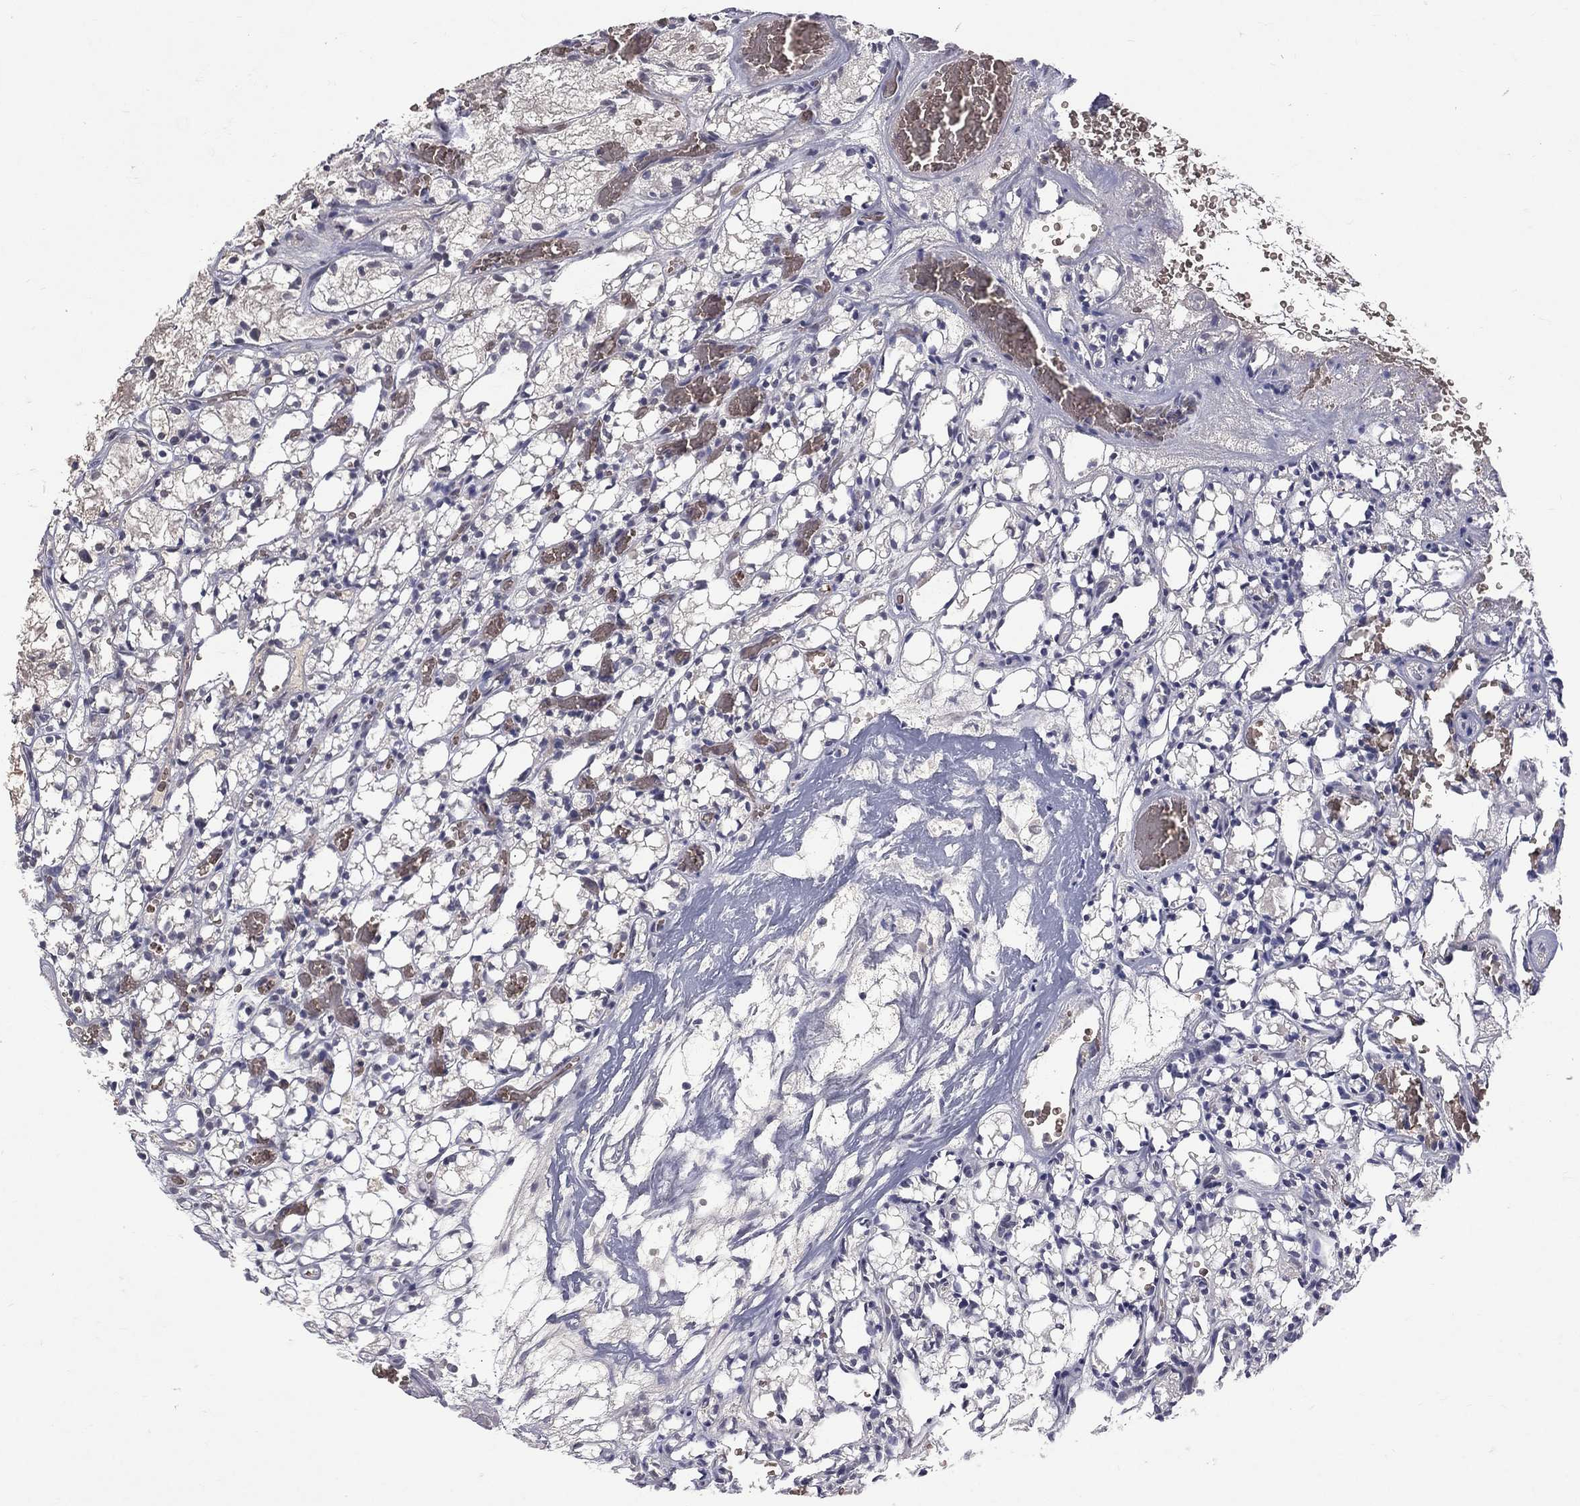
{"staining": {"intensity": "negative", "quantity": "none", "location": "none"}, "tissue": "renal cancer", "cell_type": "Tumor cells", "image_type": "cancer", "snomed": [{"axis": "morphology", "description": "Adenocarcinoma, NOS"}, {"axis": "topography", "description": "Kidney"}], "caption": "IHC of renal adenocarcinoma displays no expression in tumor cells.", "gene": "DSG4", "patient": {"sex": "female", "age": 69}}